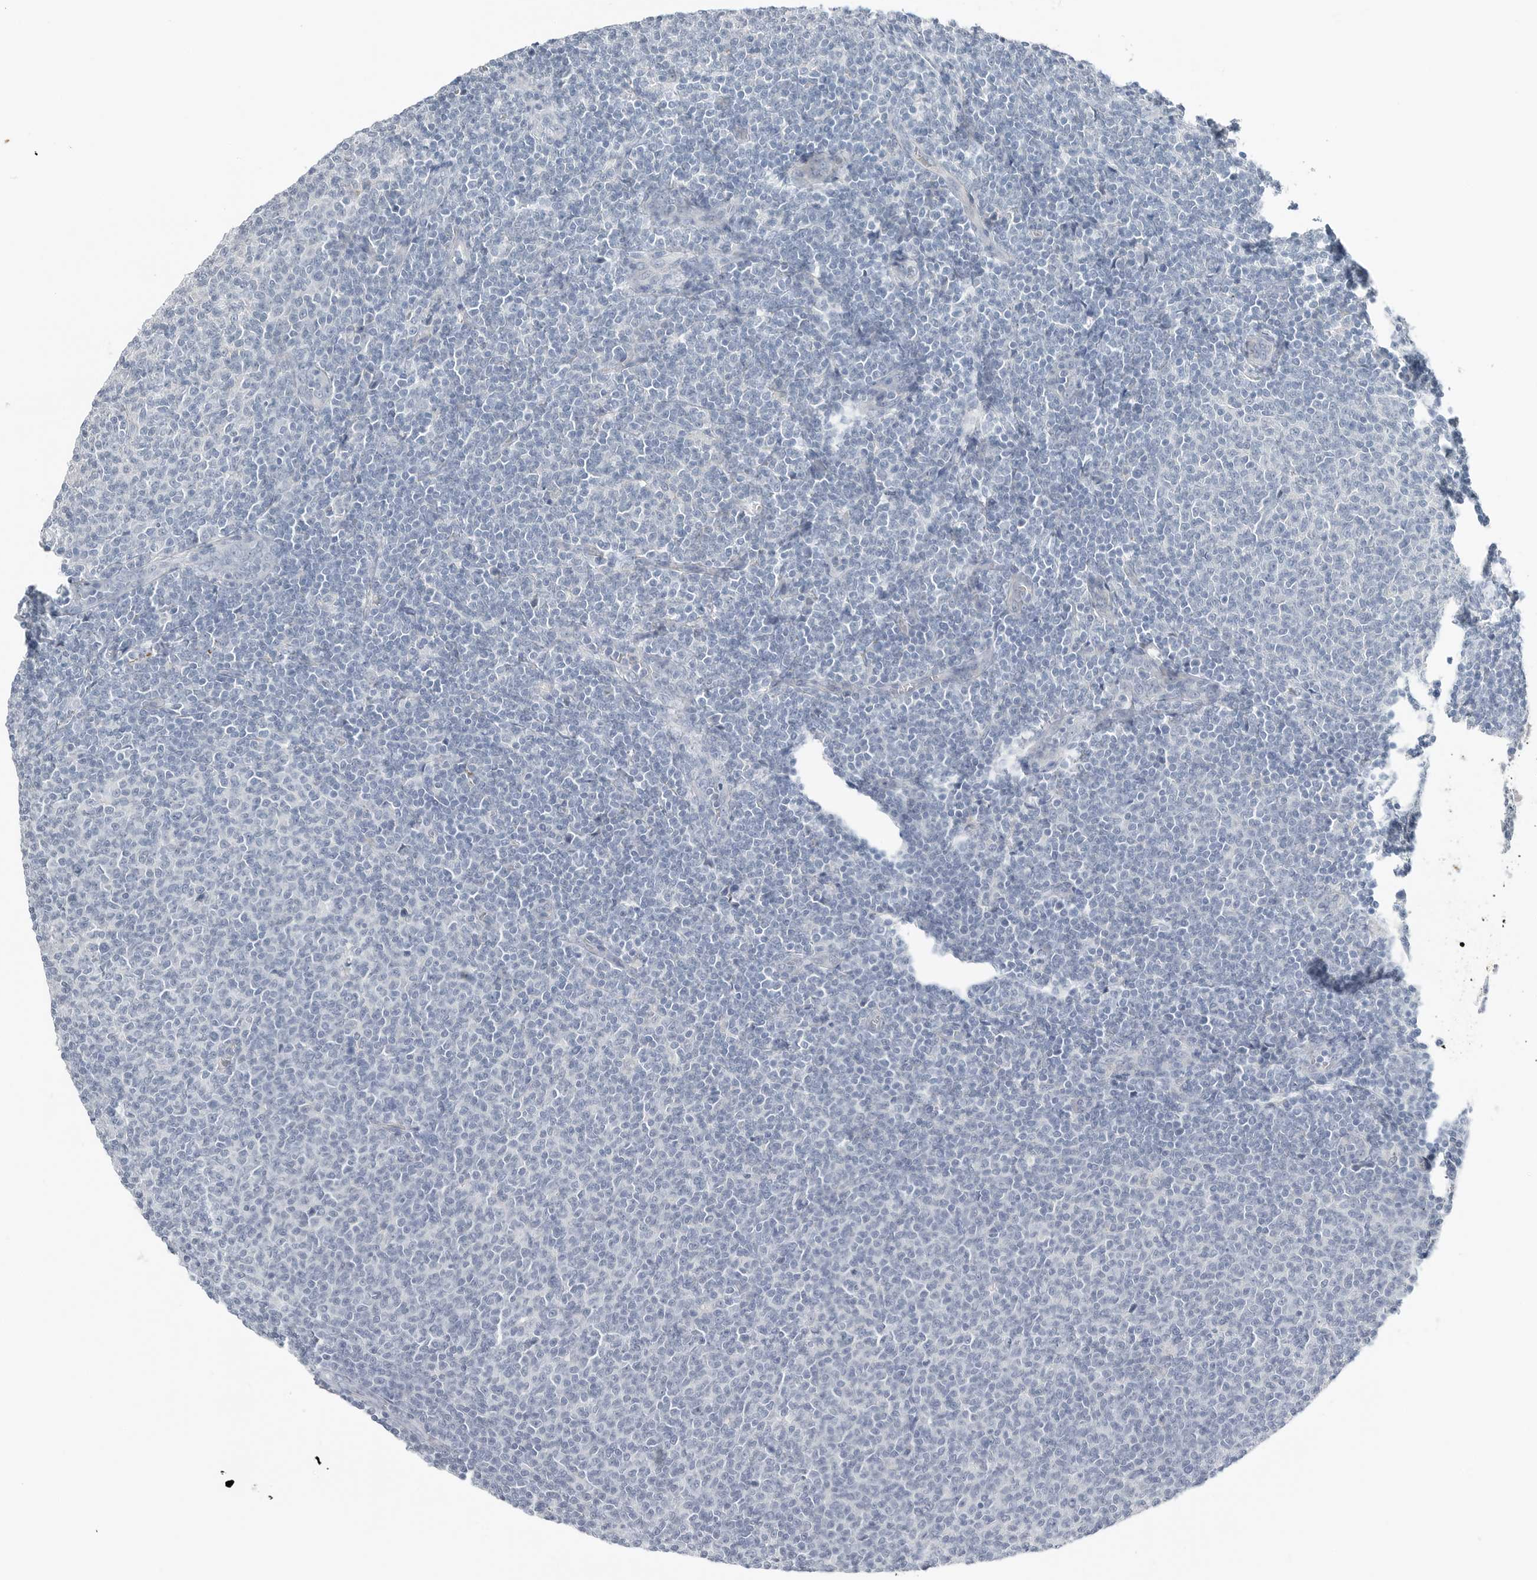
{"staining": {"intensity": "negative", "quantity": "none", "location": "none"}, "tissue": "lymphoma", "cell_type": "Tumor cells", "image_type": "cancer", "snomed": [{"axis": "morphology", "description": "Malignant lymphoma, non-Hodgkin's type, Low grade"}, {"axis": "topography", "description": "Lymph node"}], "caption": "The image demonstrates no significant staining in tumor cells of low-grade malignant lymphoma, non-Hodgkin's type. The staining is performed using DAB (3,3'-diaminobenzidine) brown chromogen with nuclei counter-stained in using hematoxylin.", "gene": "SERPINB7", "patient": {"sex": "male", "age": 66}}